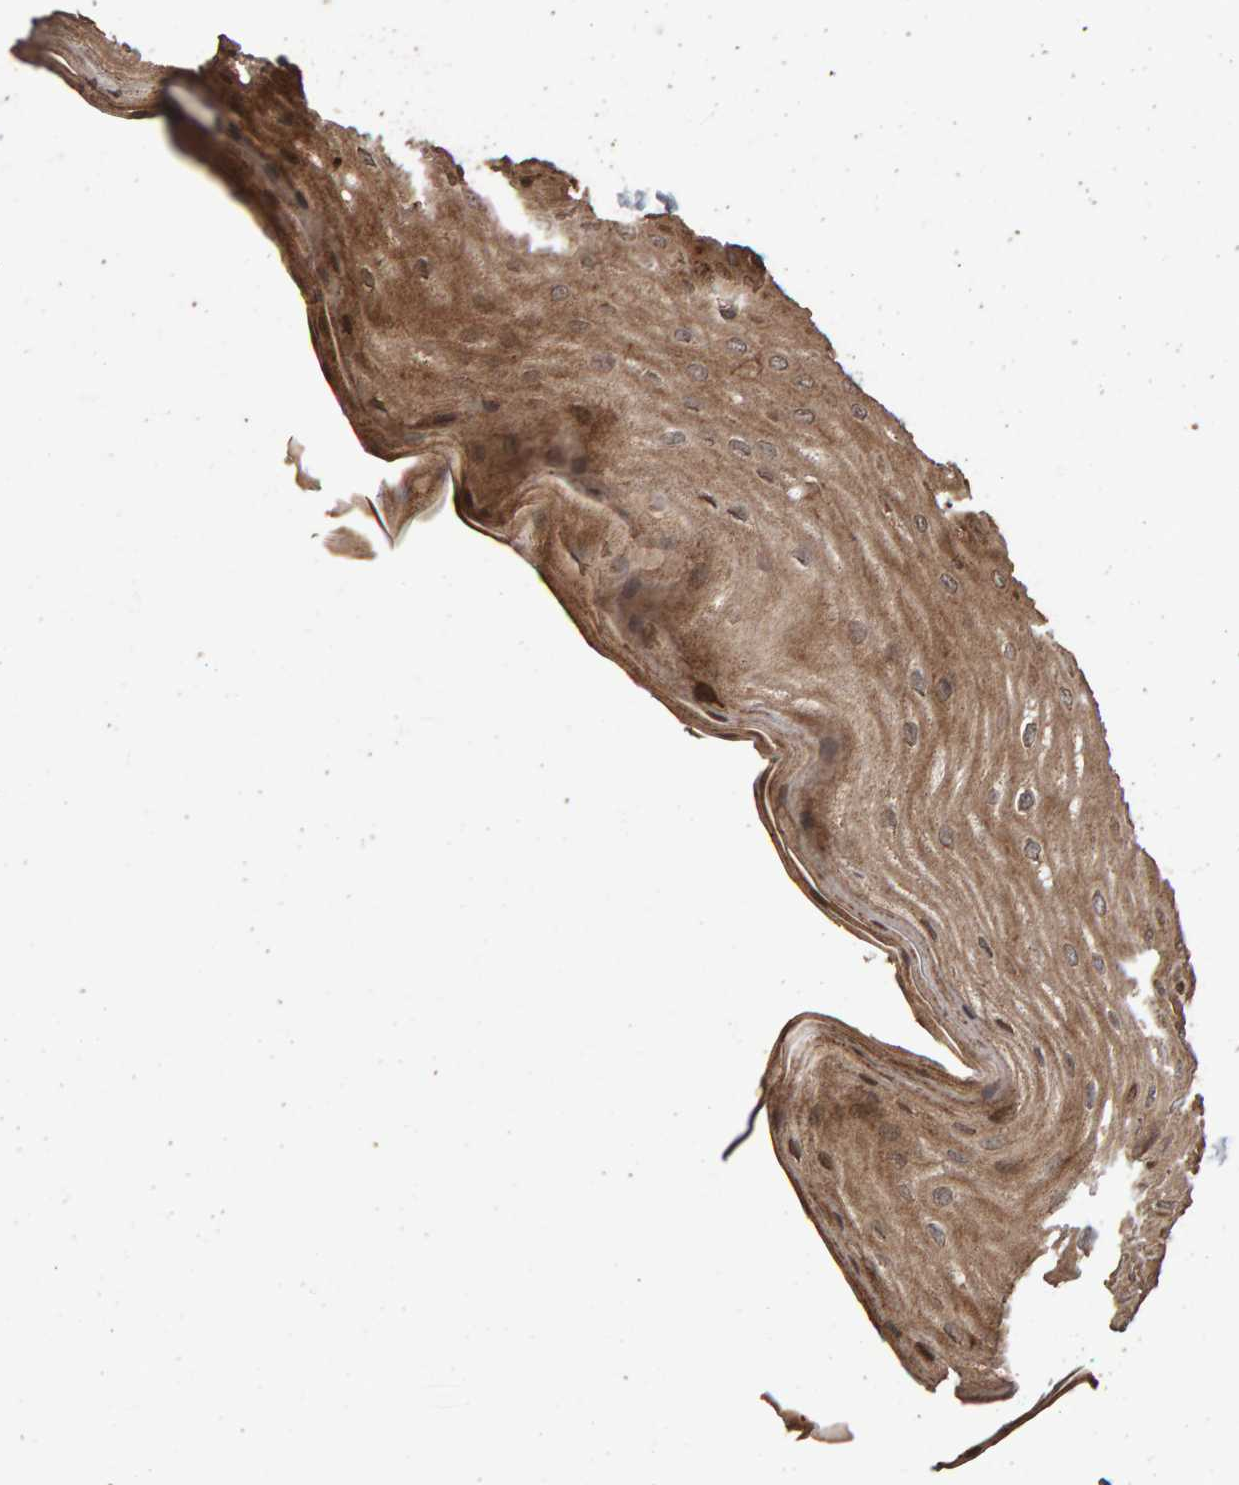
{"staining": {"intensity": "moderate", "quantity": "25%-75%", "location": "cytoplasmic/membranous"}, "tissue": "oral mucosa", "cell_type": "Squamous epithelial cells", "image_type": "normal", "snomed": [{"axis": "morphology", "description": "Normal tissue, NOS"}, {"axis": "topography", "description": "Skin"}, {"axis": "topography", "description": "Oral tissue"}], "caption": "Protein expression by IHC displays moderate cytoplasmic/membranous staining in approximately 25%-75% of squamous epithelial cells in unremarkable oral mucosa.", "gene": "OSBP2", "patient": {"sex": "male", "age": 84}}